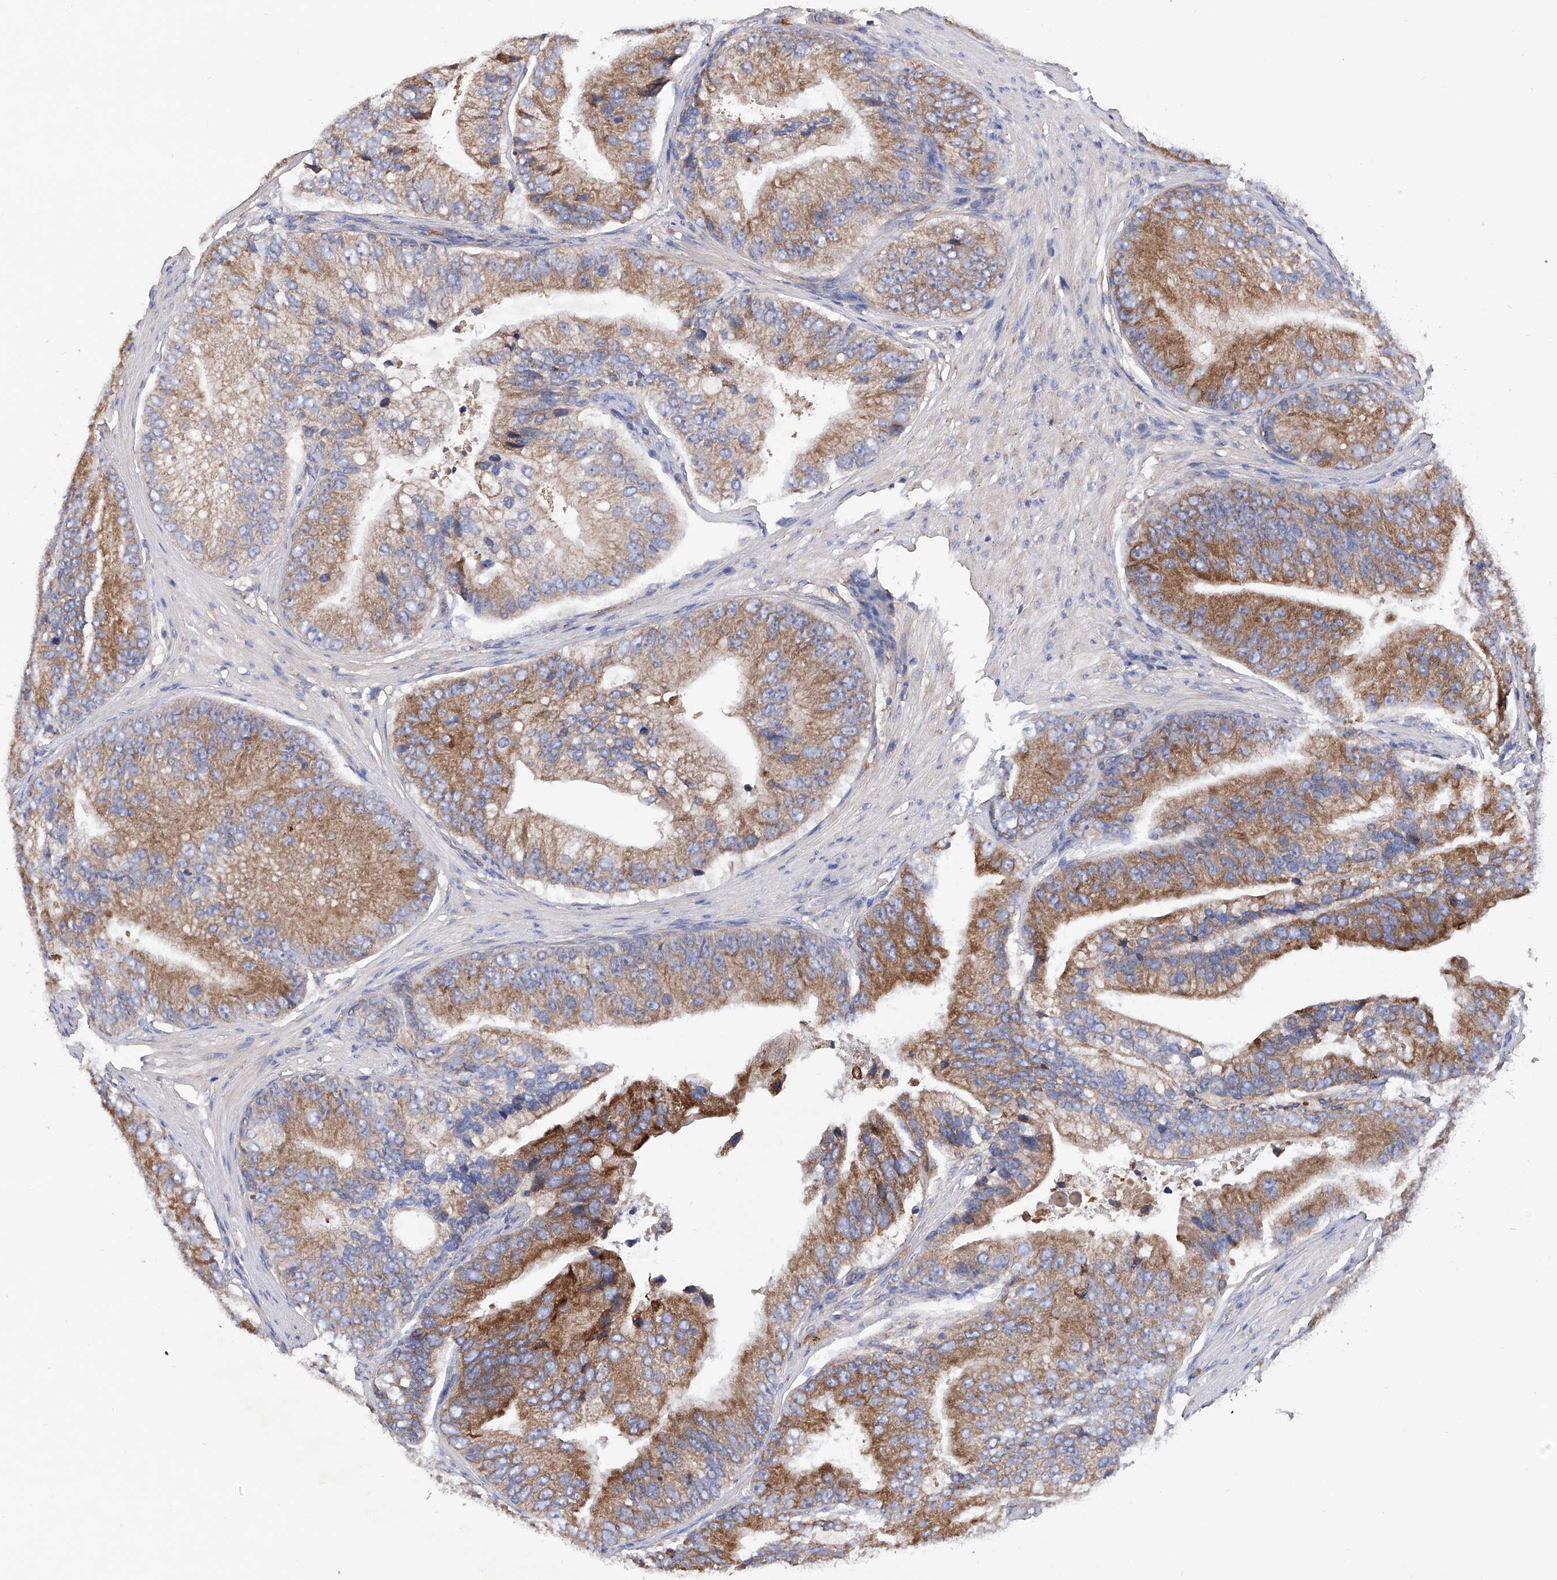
{"staining": {"intensity": "moderate", "quantity": ">75%", "location": "cytoplasmic/membranous"}, "tissue": "prostate cancer", "cell_type": "Tumor cells", "image_type": "cancer", "snomed": [{"axis": "morphology", "description": "Adenocarcinoma, High grade"}, {"axis": "topography", "description": "Prostate"}], "caption": "Prostate adenocarcinoma (high-grade) tissue exhibits moderate cytoplasmic/membranous positivity in about >75% of tumor cells", "gene": "INPP5B", "patient": {"sex": "male", "age": 70}}